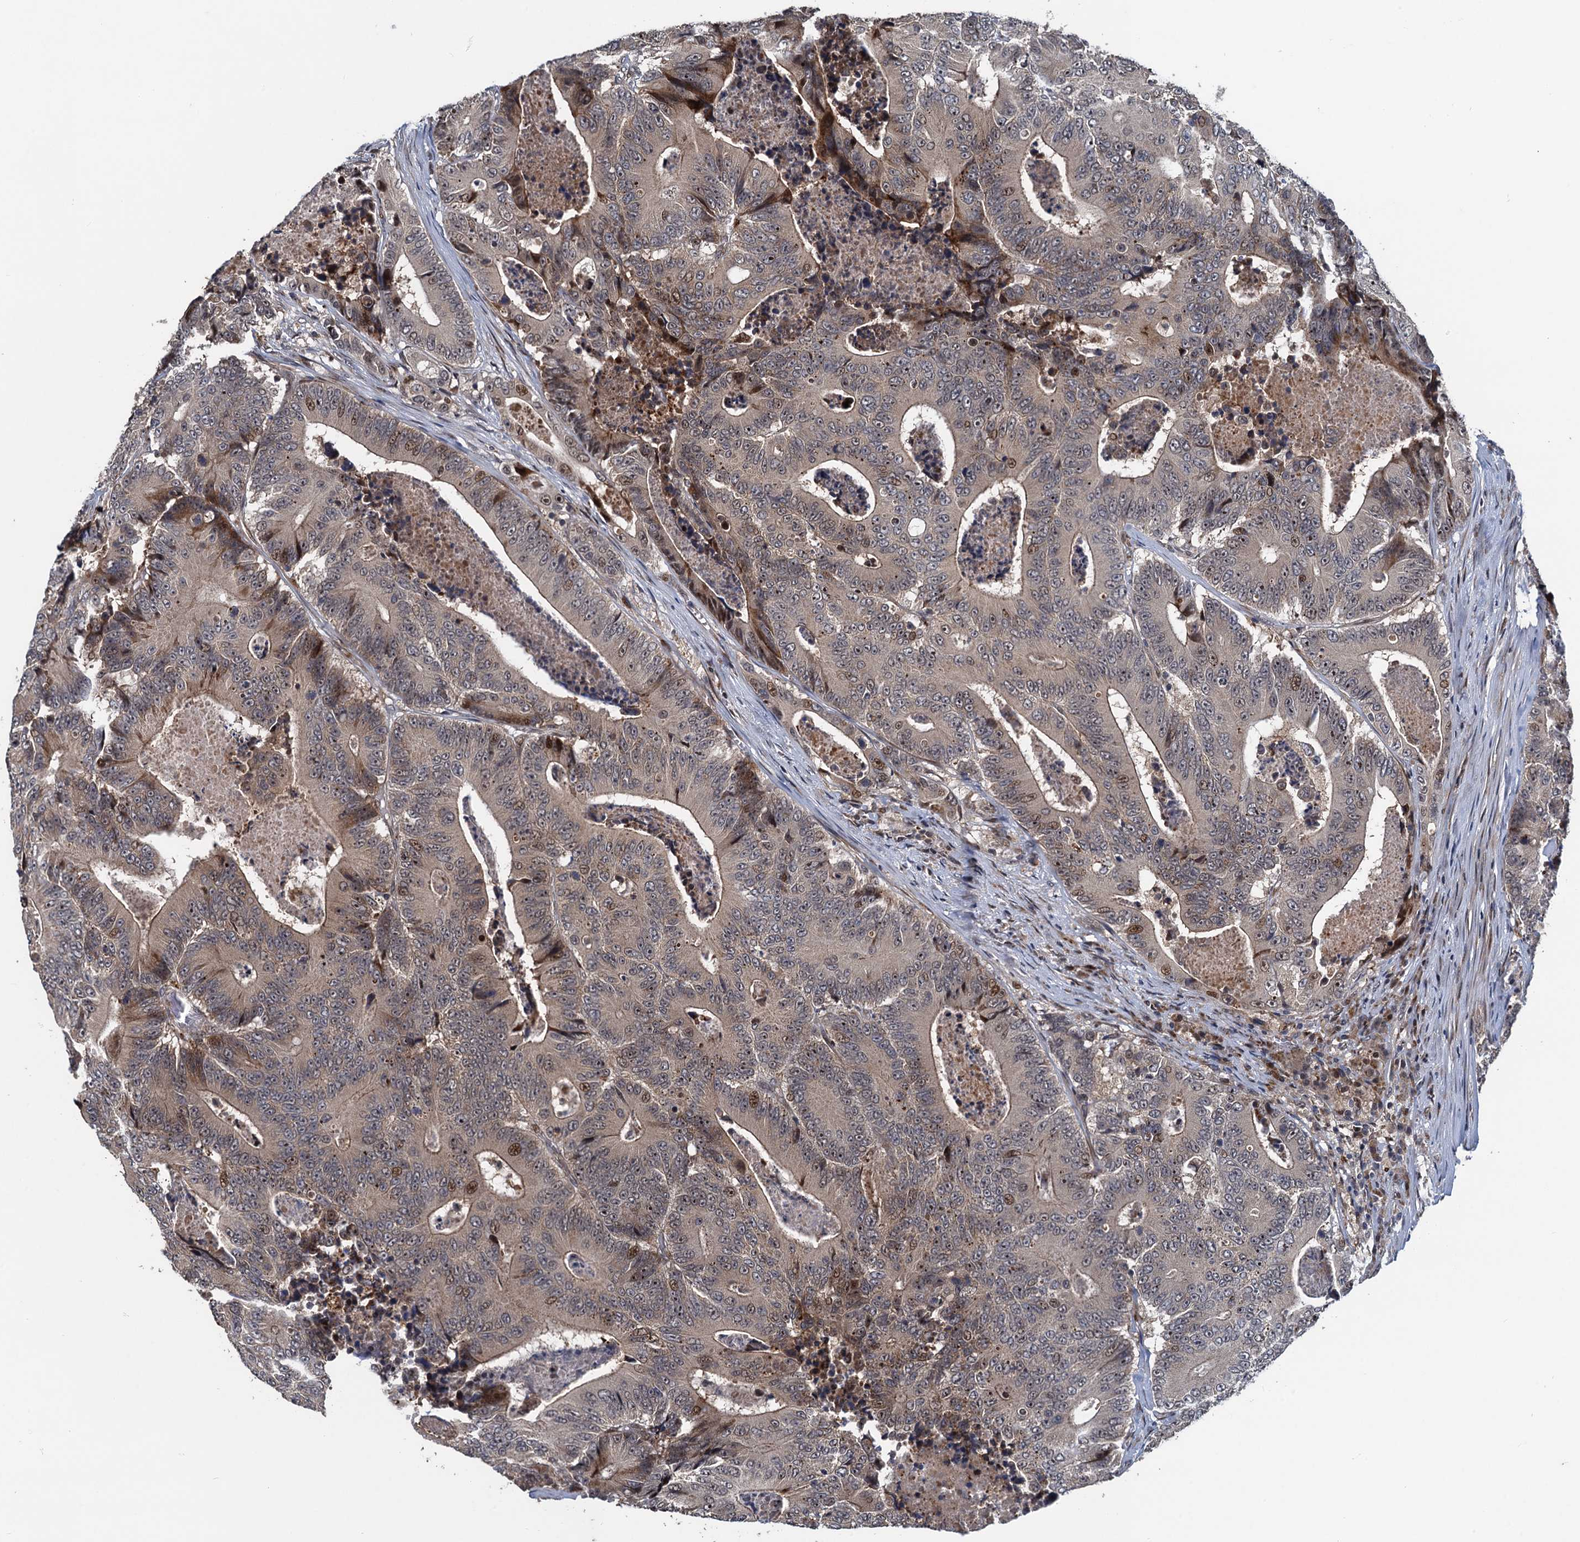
{"staining": {"intensity": "weak", "quantity": "25%-75%", "location": "cytoplasmic/membranous"}, "tissue": "colorectal cancer", "cell_type": "Tumor cells", "image_type": "cancer", "snomed": [{"axis": "morphology", "description": "Adenocarcinoma, NOS"}, {"axis": "topography", "description": "Colon"}], "caption": "Colorectal cancer (adenocarcinoma) stained for a protein reveals weak cytoplasmic/membranous positivity in tumor cells. (Brightfield microscopy of DAB IHC at high magnification).", "gene": "ATOSA", "patient": {"sex": "male", "age": 83}}